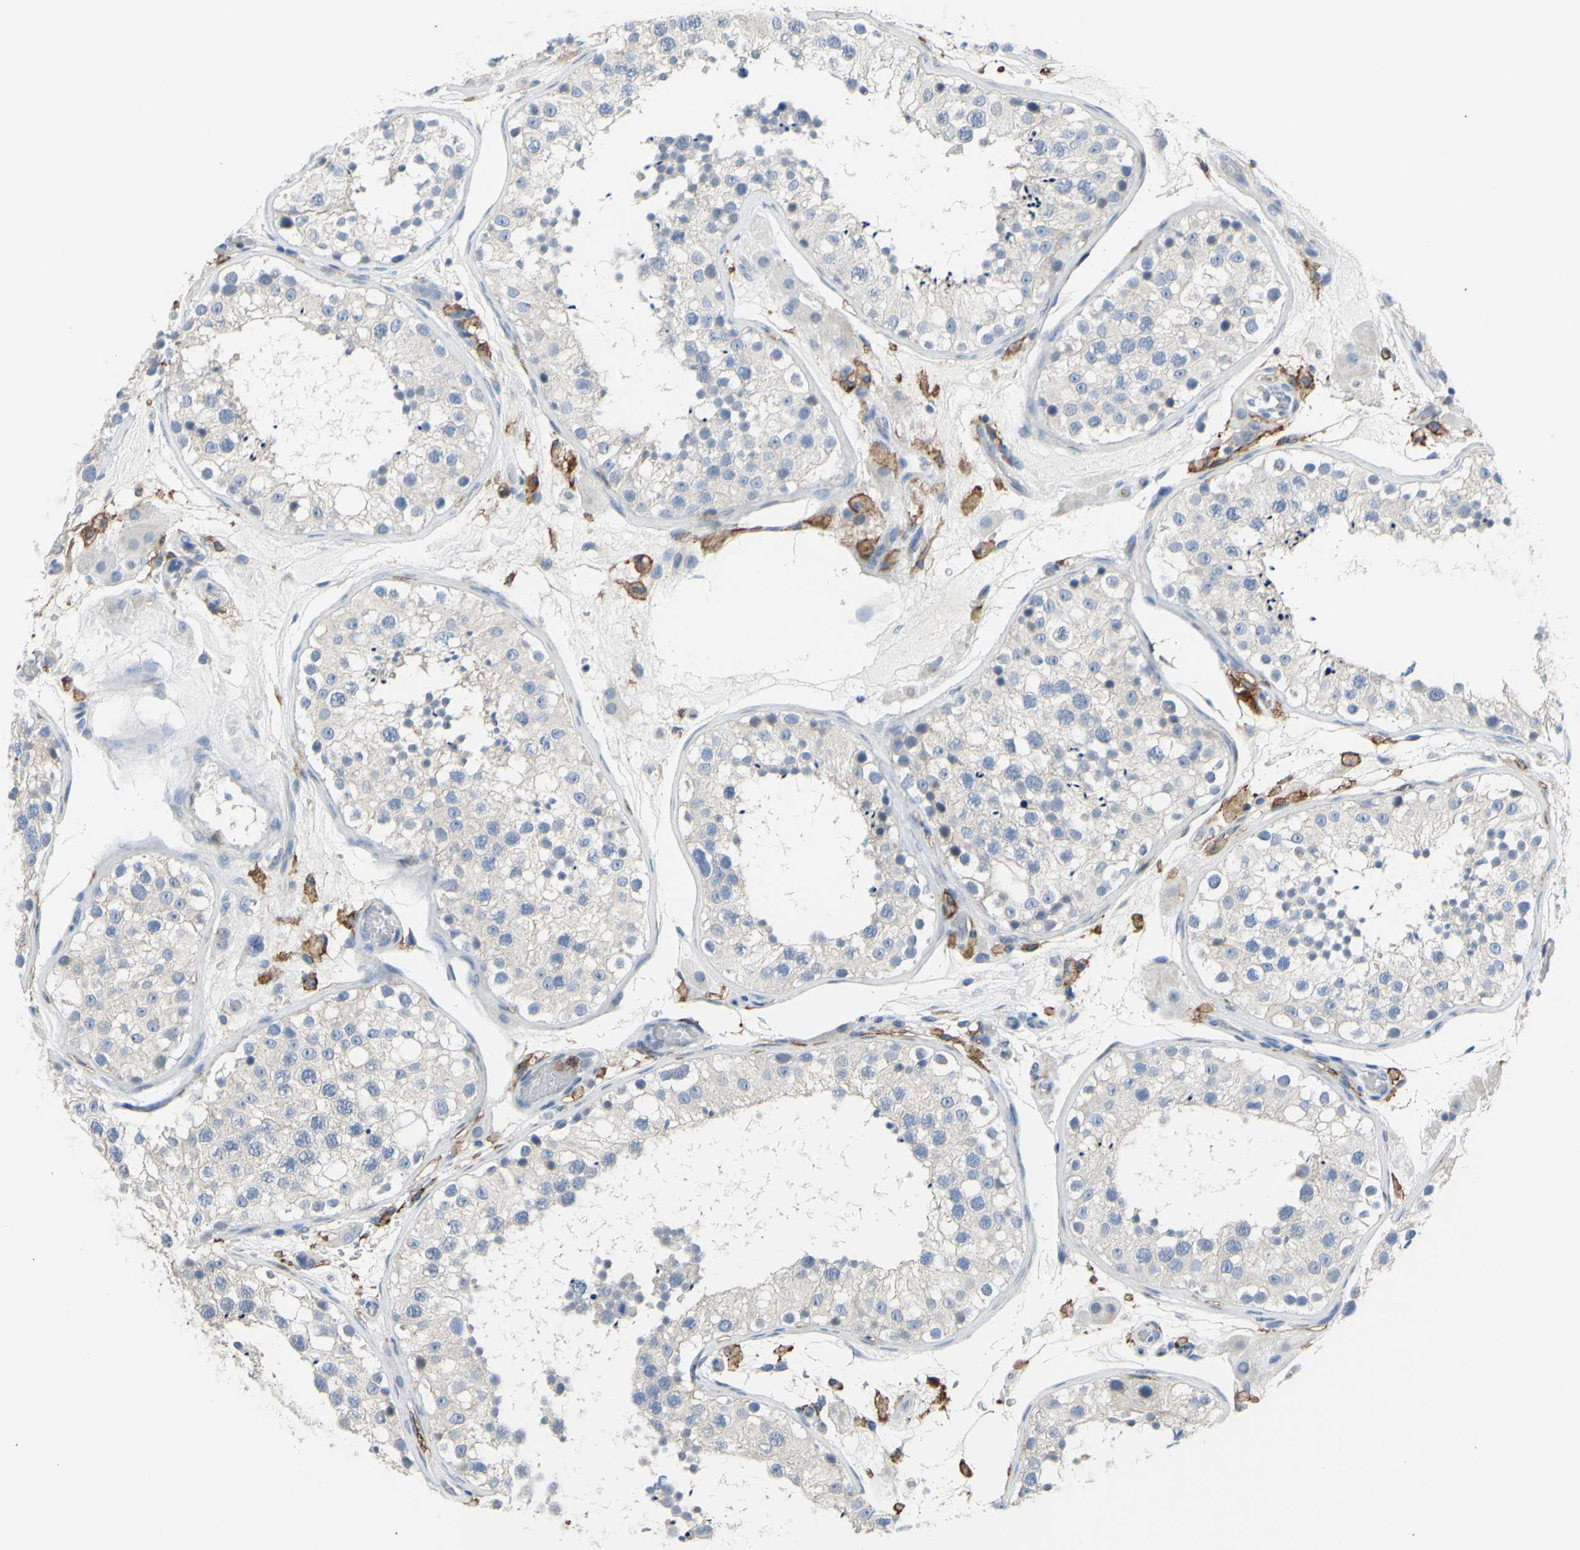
{"staining": {"intensity": "negative", "quantity": "none", "location": "none"}, "tissue": "testis", "cell_type": "Cells in seminiferous ducts", "image_type": "normal", "snomed": [{"axis": "morphology", "description": "Normal tissue, NOS"}, {"axis": "topography", "description": "Testis"}, {"axis": "topography", "description": "Epididymis"}], "caption": "Cells in seminiferous ducts show no significant protein expression in unremarkable testis.", "gene": "FCGR2A", "patient": {"sex": "male", "age": 26}}